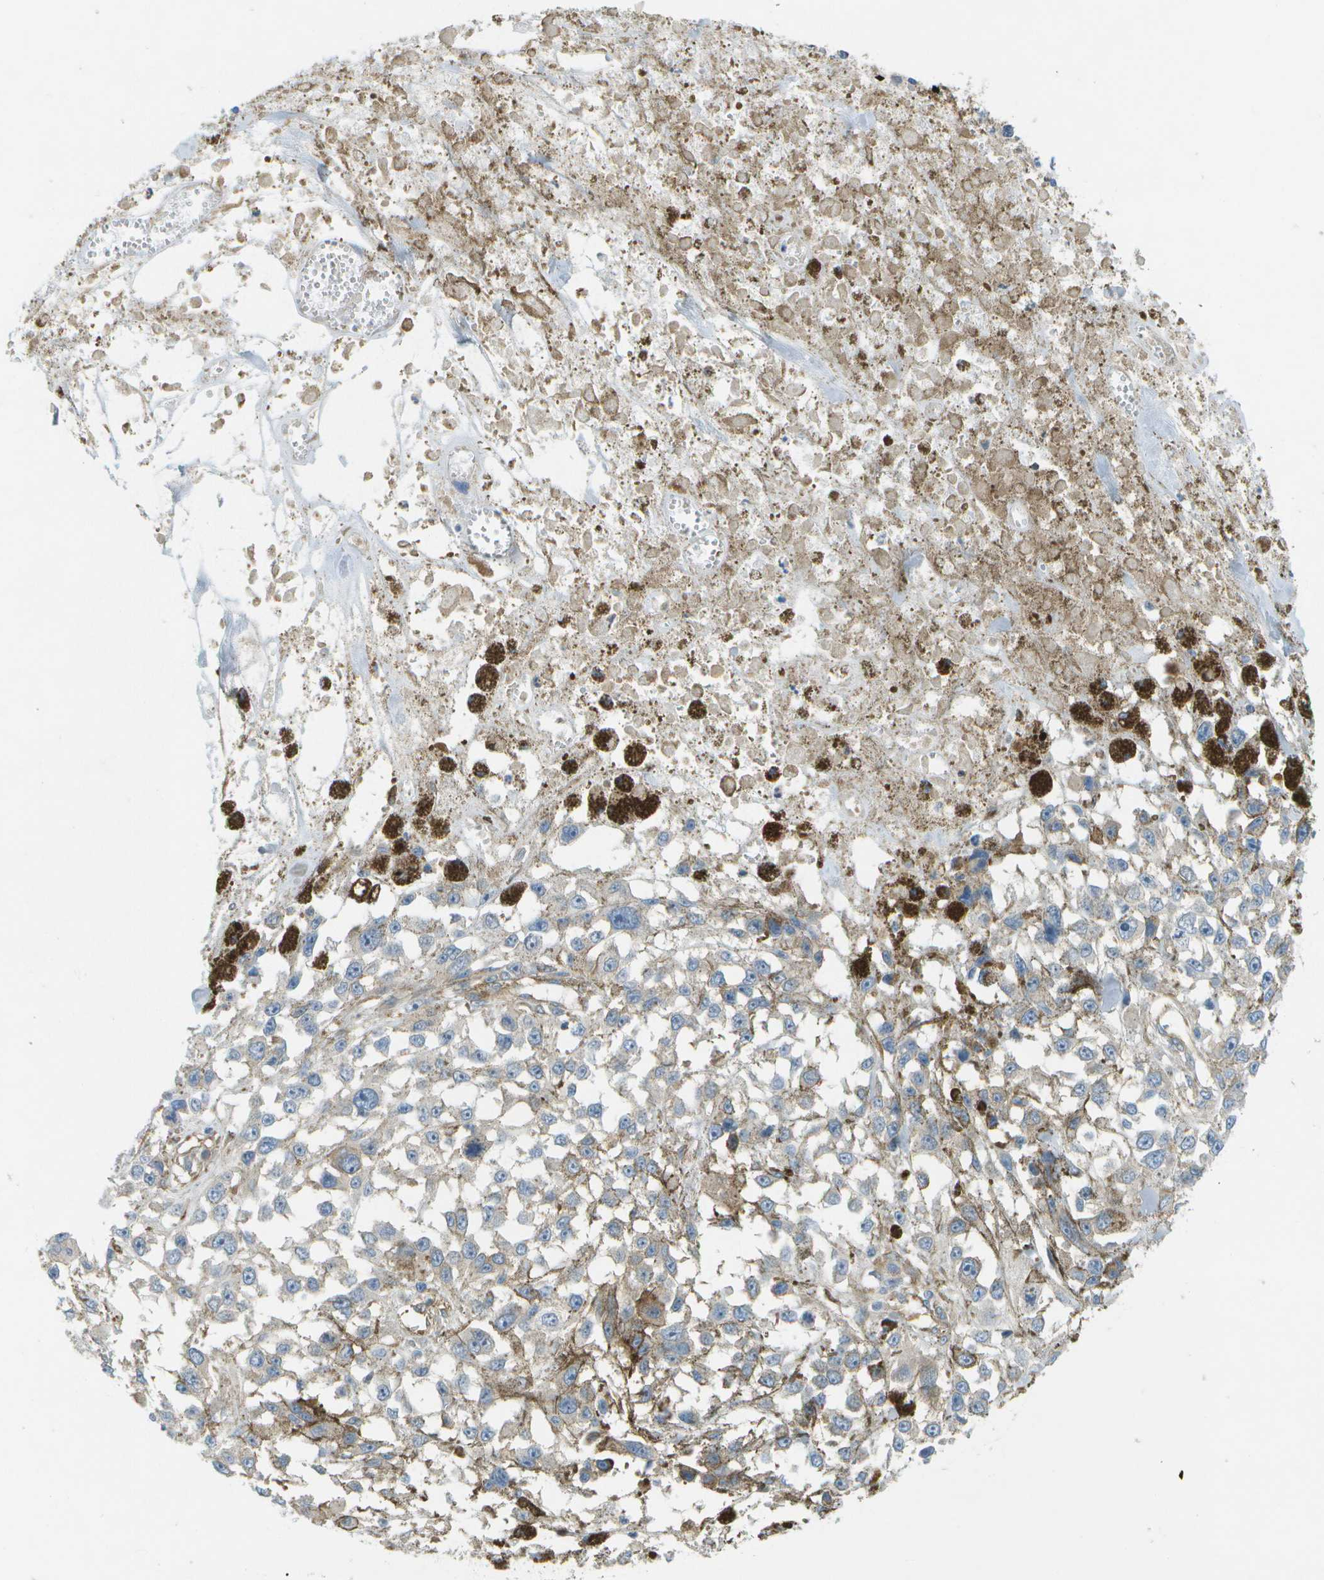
{"staining": {"intensity": "negative", "quantity": "none", "location": "none"}, "tissue": "melanoma", "cell_type": "Tumor cells", "image_type": "cancer", "snomed": [{"axis": "morphology", "description": "Malignant melanoma, Metastatic site"}, {"axis": "topography", "description": "Lymph node"}], "caption": "Immunohistochemical staining of human malignant melanoma (metastatic site) shows no significant expression in tumor cells. (Immunohistochemistry (ihc), brightfield microscopy, high magnification).", "gene": "WNK2", "patient": {"sex": "male", "age": 59}}